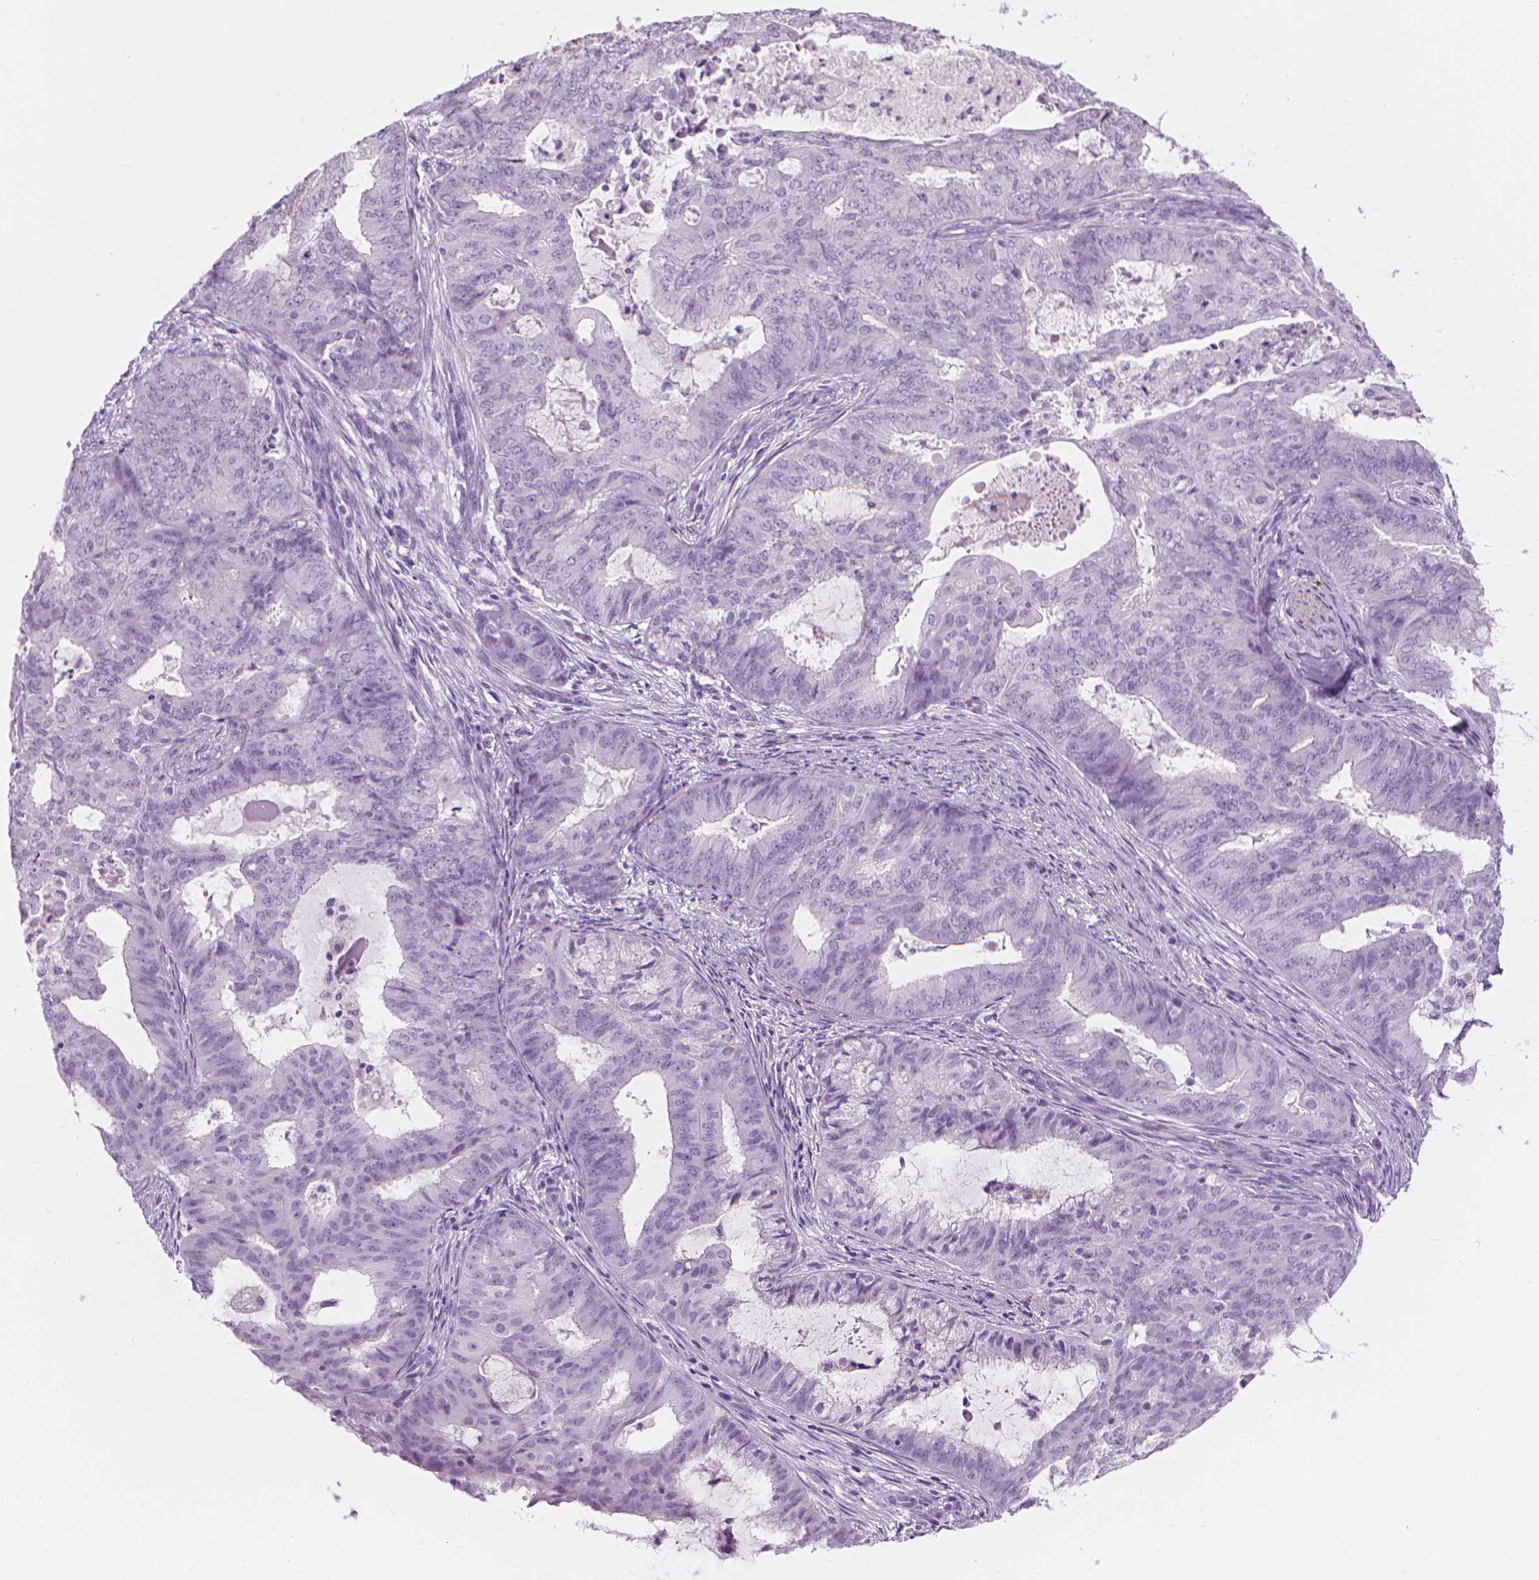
{"staining": {"intensity": "negative", "quantity": "none", "location": "none"}, "tissue": "endometrial cancer", "cell_type": "Tumor cells", "image_type": "cancer", "snomed": [{"axis": "morphology", "description": "Adenocarcinoma, NOS"}, {"axis": "topography", "description": "Endometrium"}], "caption": "Endometrial adenocarcinoma was stained to show a protein in brown. There is no significant expression in tumor cells.", "gene": "SCG3", "patient": {"sex": "female", "age": 62}}